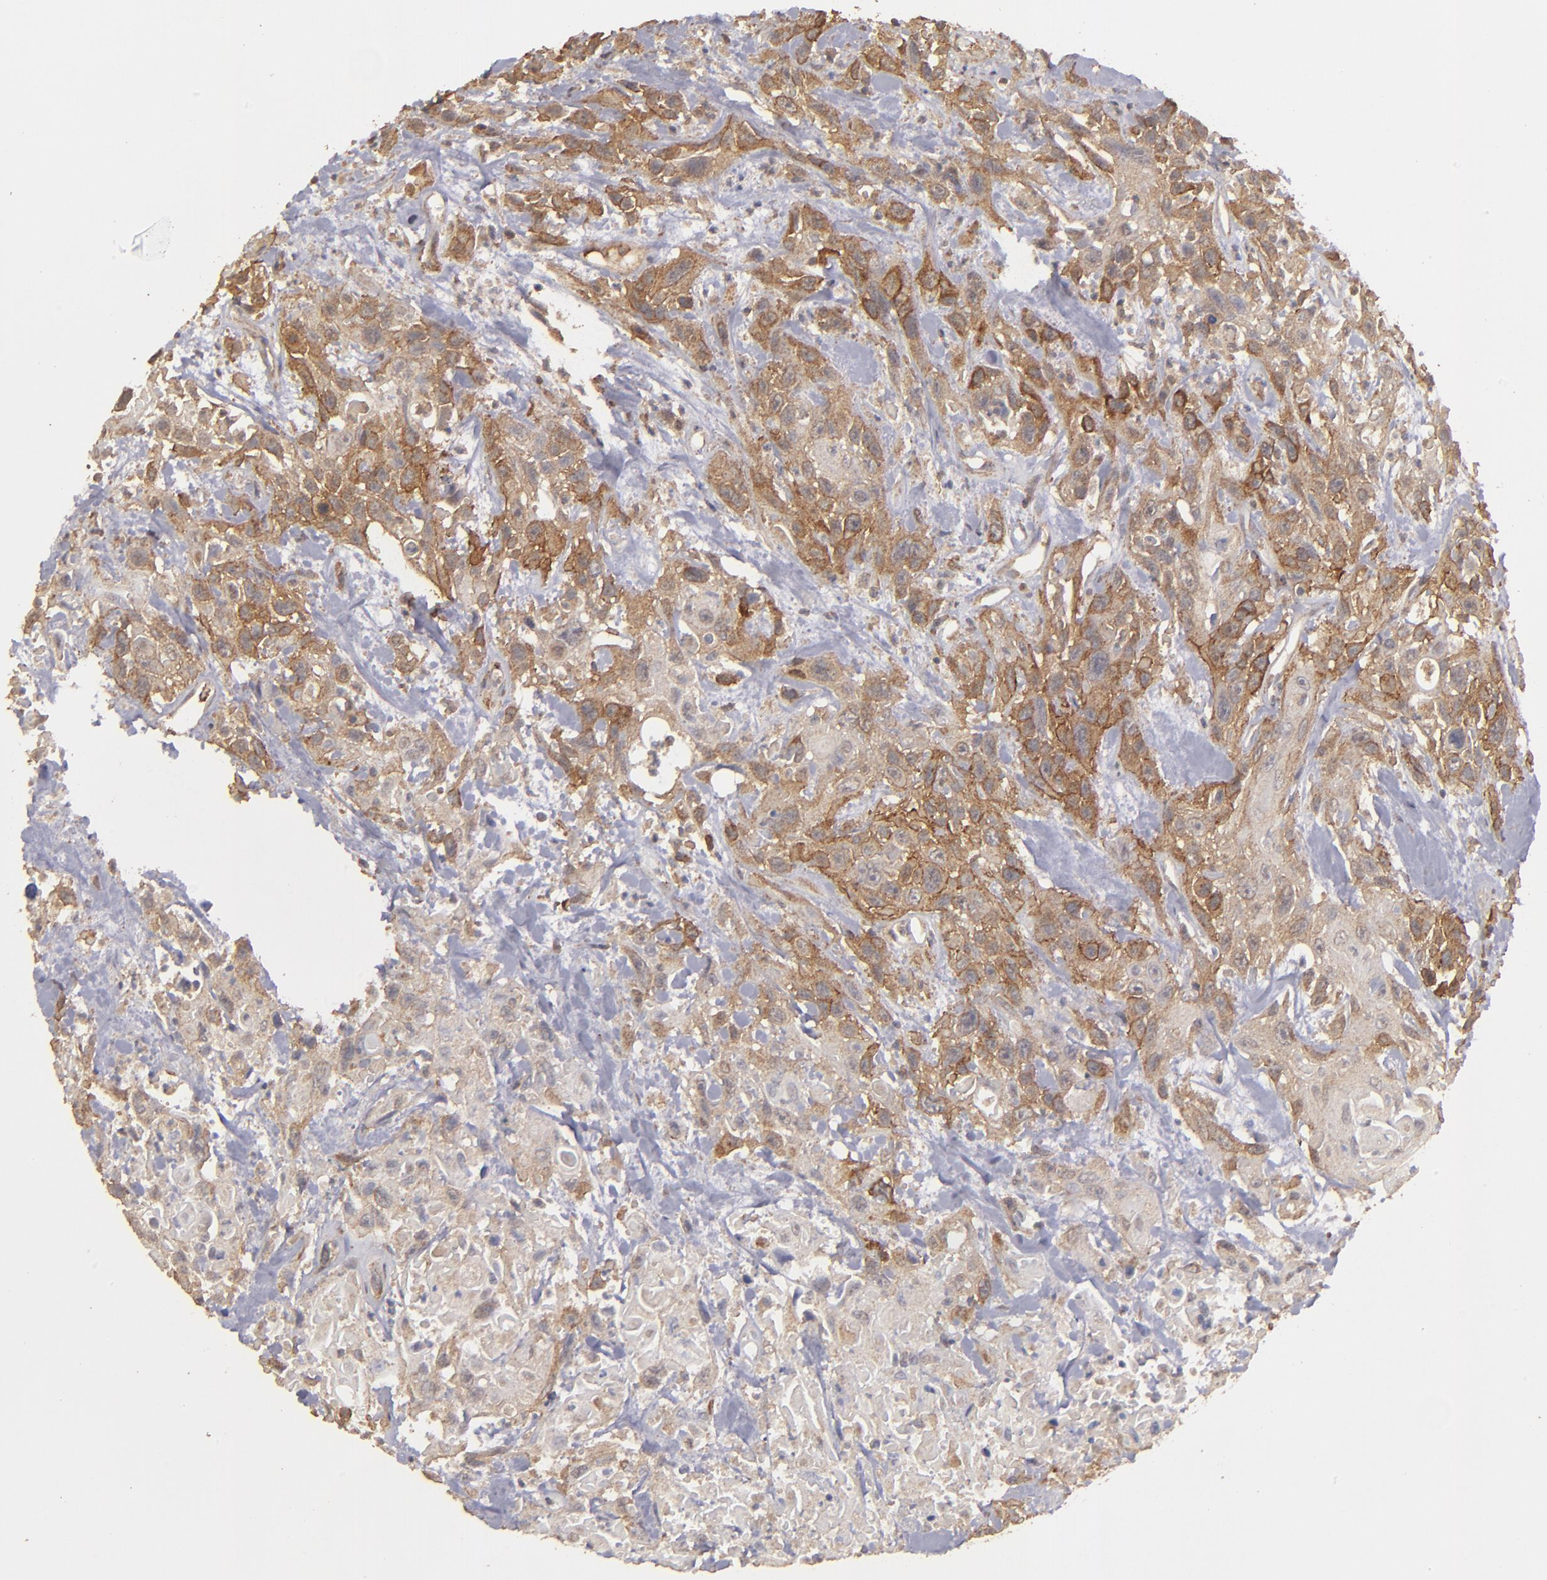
{"staining": {"intensity": "moderate", "quantity": ">75%", "location": "cytoplasmic/membranous"}, "tissue": "urothelial cancer", "cell_type": "Tumor cells", "image_type": "cancer", "snomed": [{"axis": "morphology", "description": "Urothelial carcinoma, High grade"}, {"axis": "topography", "description": "Urinary bladder"}], "caption": "Protein expression analysis of human urothelial carcinoma (high-grade) reveals moderate cytoplasmic/membranous staining in about >75% of tumor cells.", "gene": "FAT1", "patient": {"sex": "female", "age": 84}}